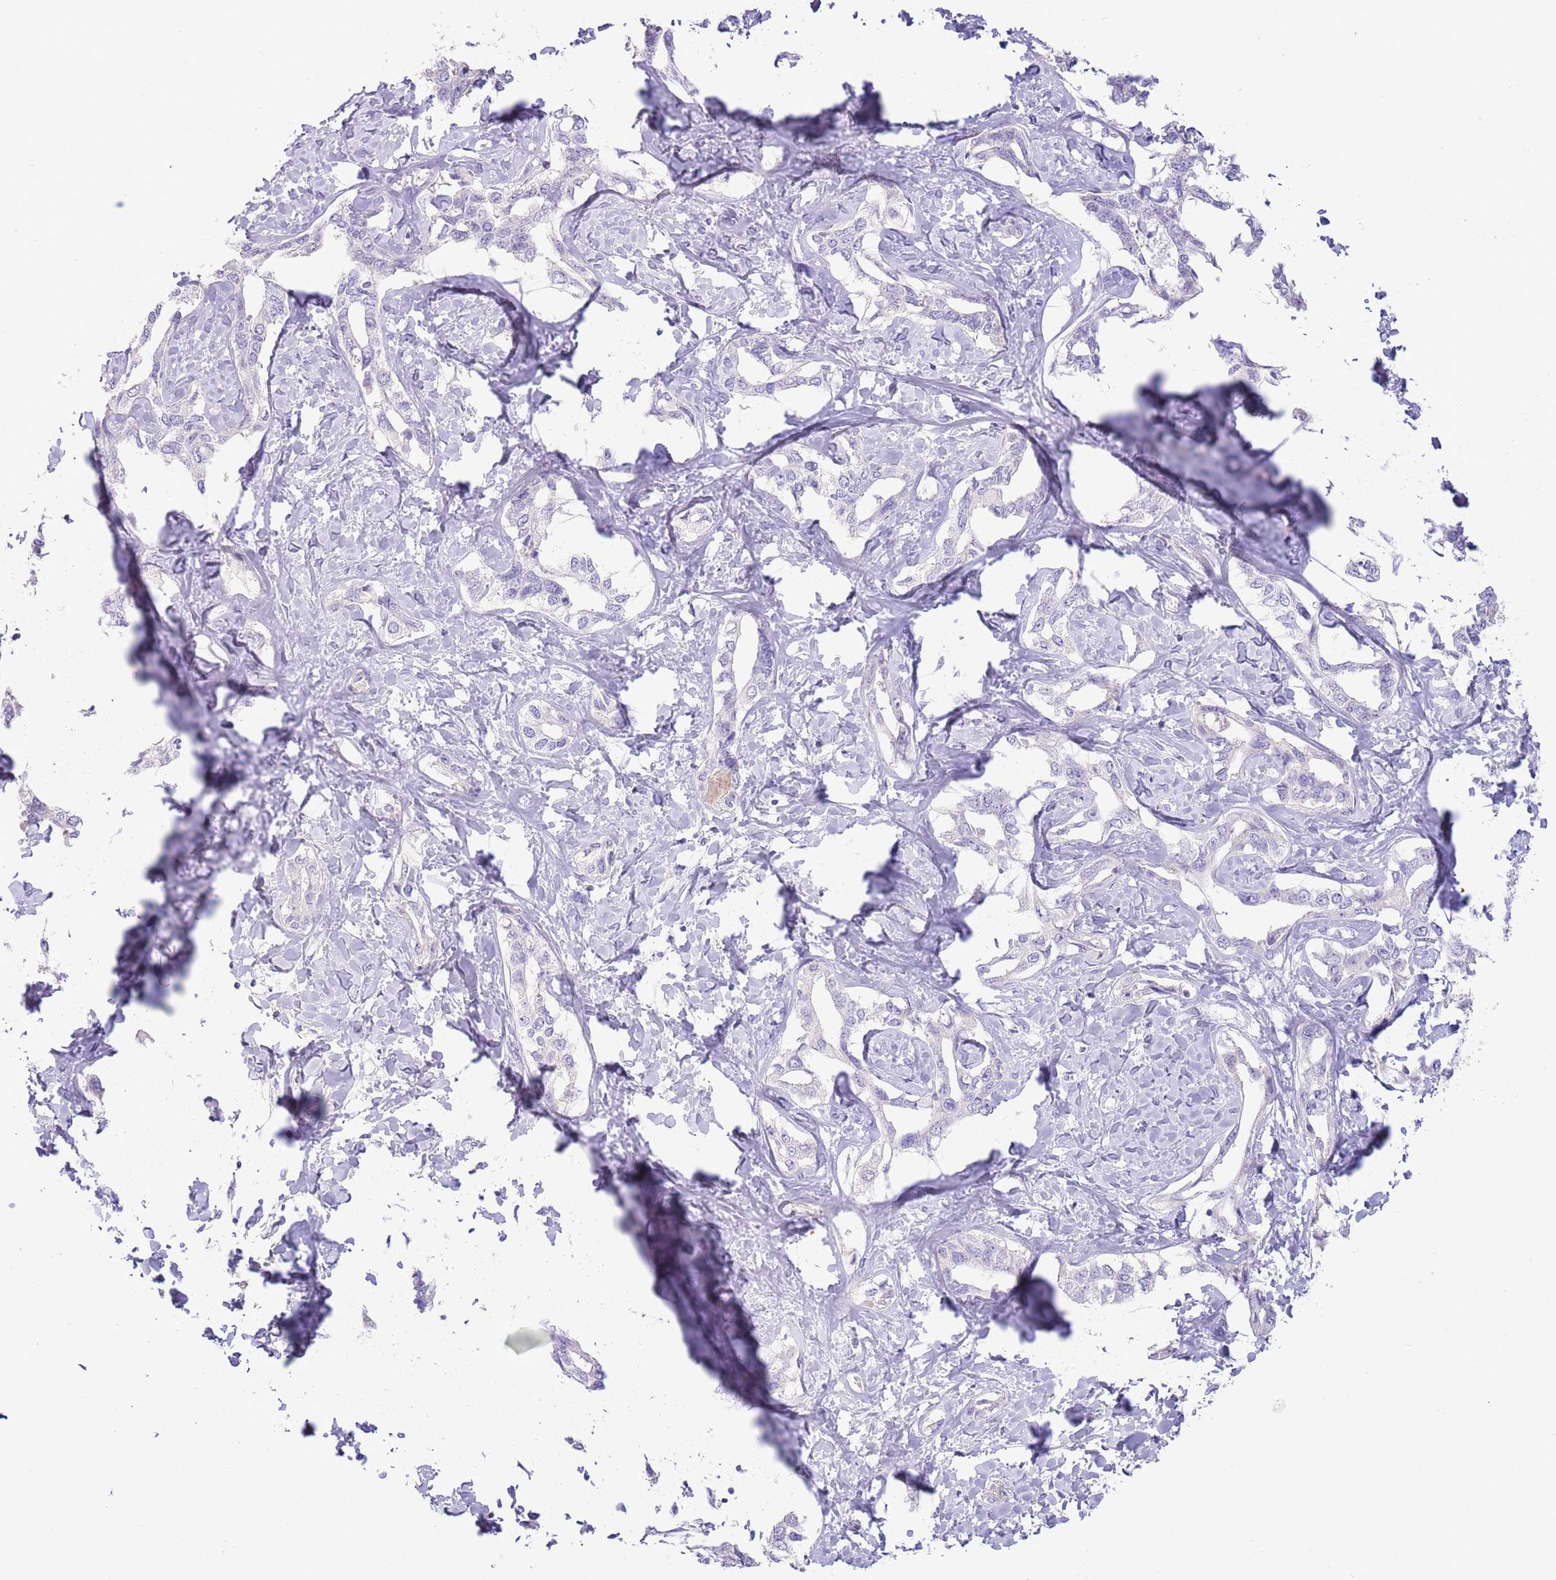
{"staining": {"intensity": "negative", "quantity": "none", "location": "none"}, "tissue": "liver cancer", "cell_type": "Tumor cells", "image_type": "cancer", "snomed": [{"axis": "morphology", "description": "Cholangiocarcinoma"}, {"axis": "topography", "description": "Liver"}], "caption": "A micrograph of liver cancer stained for a protein exhibits no brown staining in tumor cells.", "gene": "TOX2", "patient": {"sex": "male", "age": 59}}